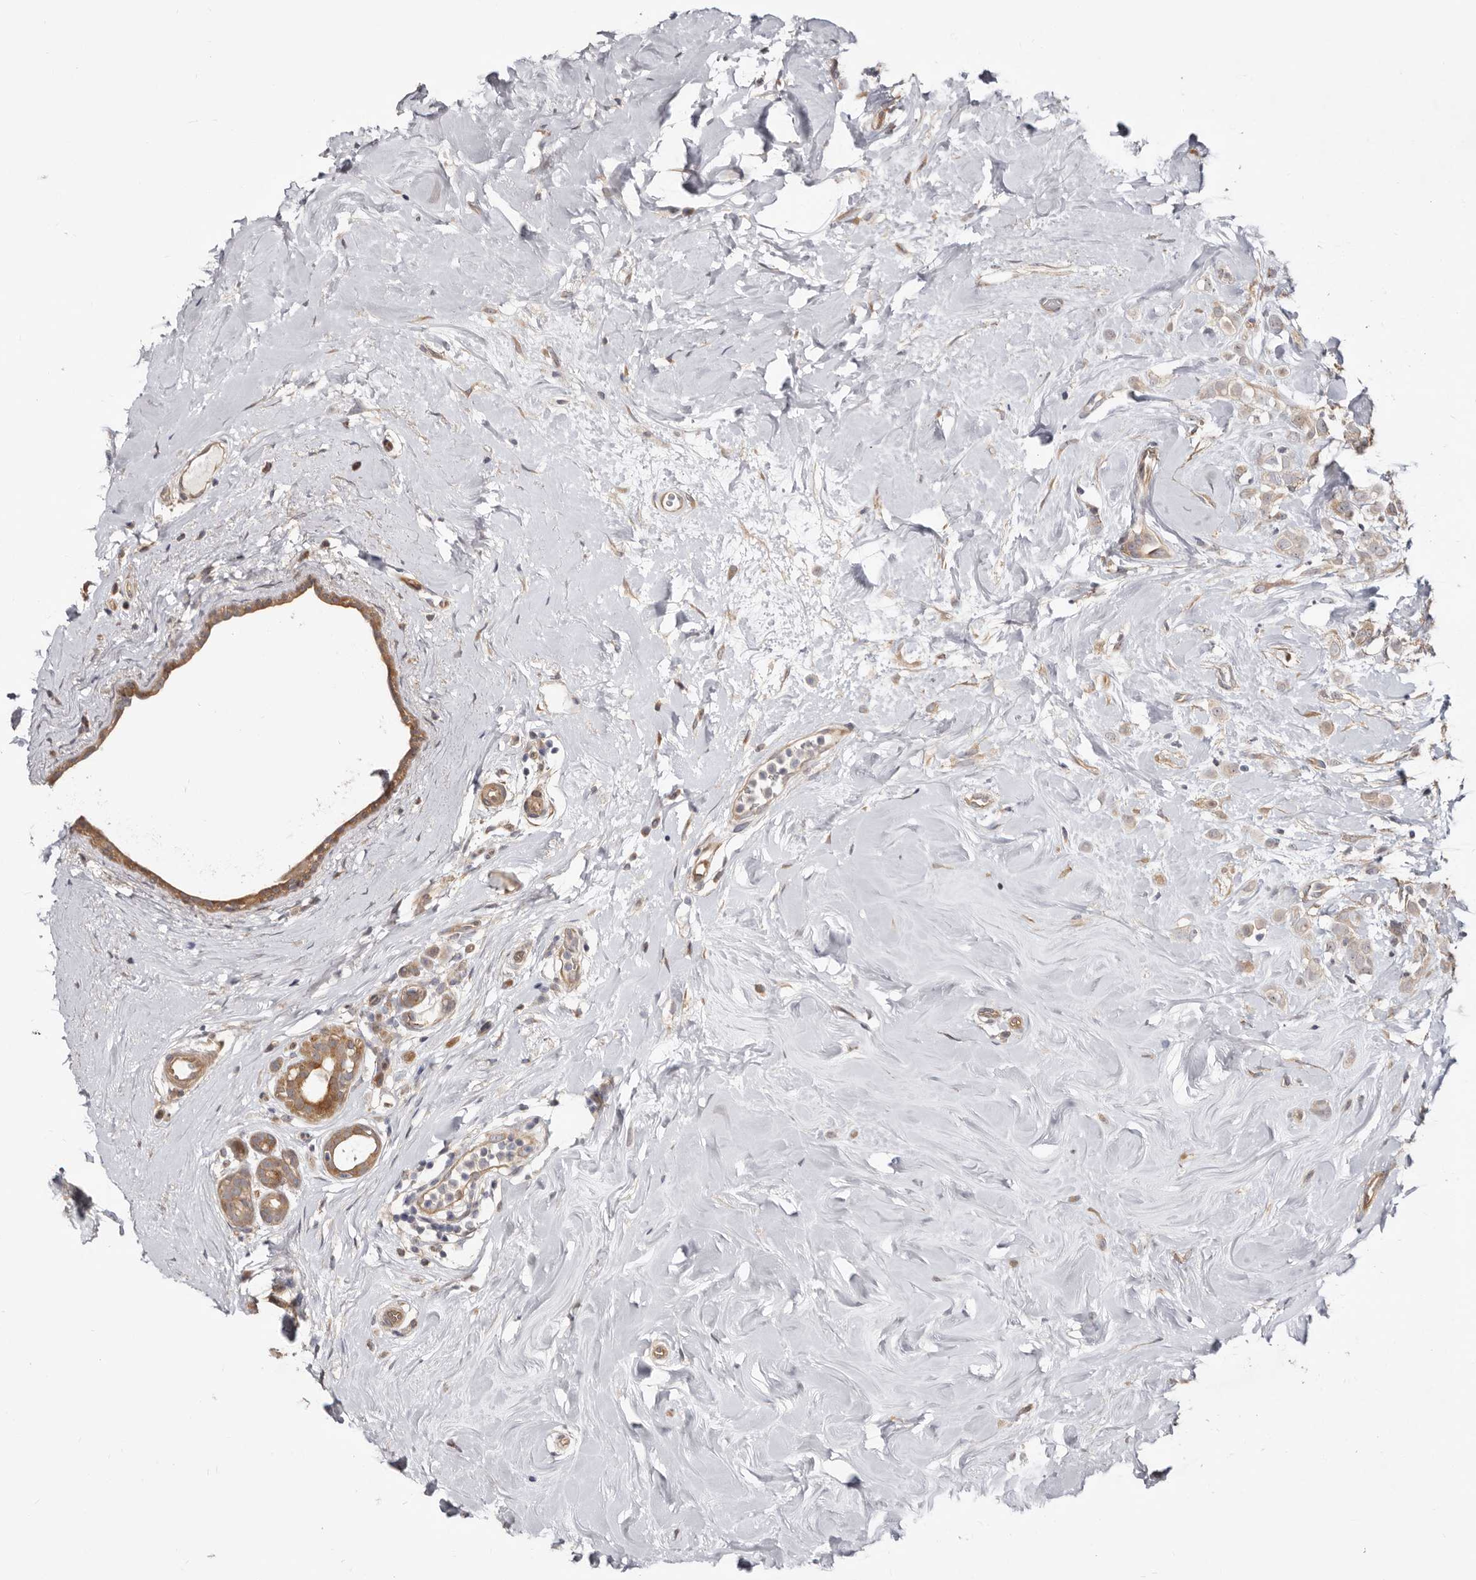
{"staining": {"intensity": "weak", "quantity": "<25%", "location": "cytoplasmic/membranous"}, "tissue": "breast cancer", "cell_type": "Tumor cells", "image_type": "cancer", "snomed": [{"axis": "morphology", "description": "Lobular carcinoma"}, {"axis": "topography", "description": "Breast"}], "caption": "Photomicrograph shows no significant protein positivity in tumor cells of breast lobular carcinoma.", "gene": "GPATCH4", "patient": {"sex": "female", "age": 47}}